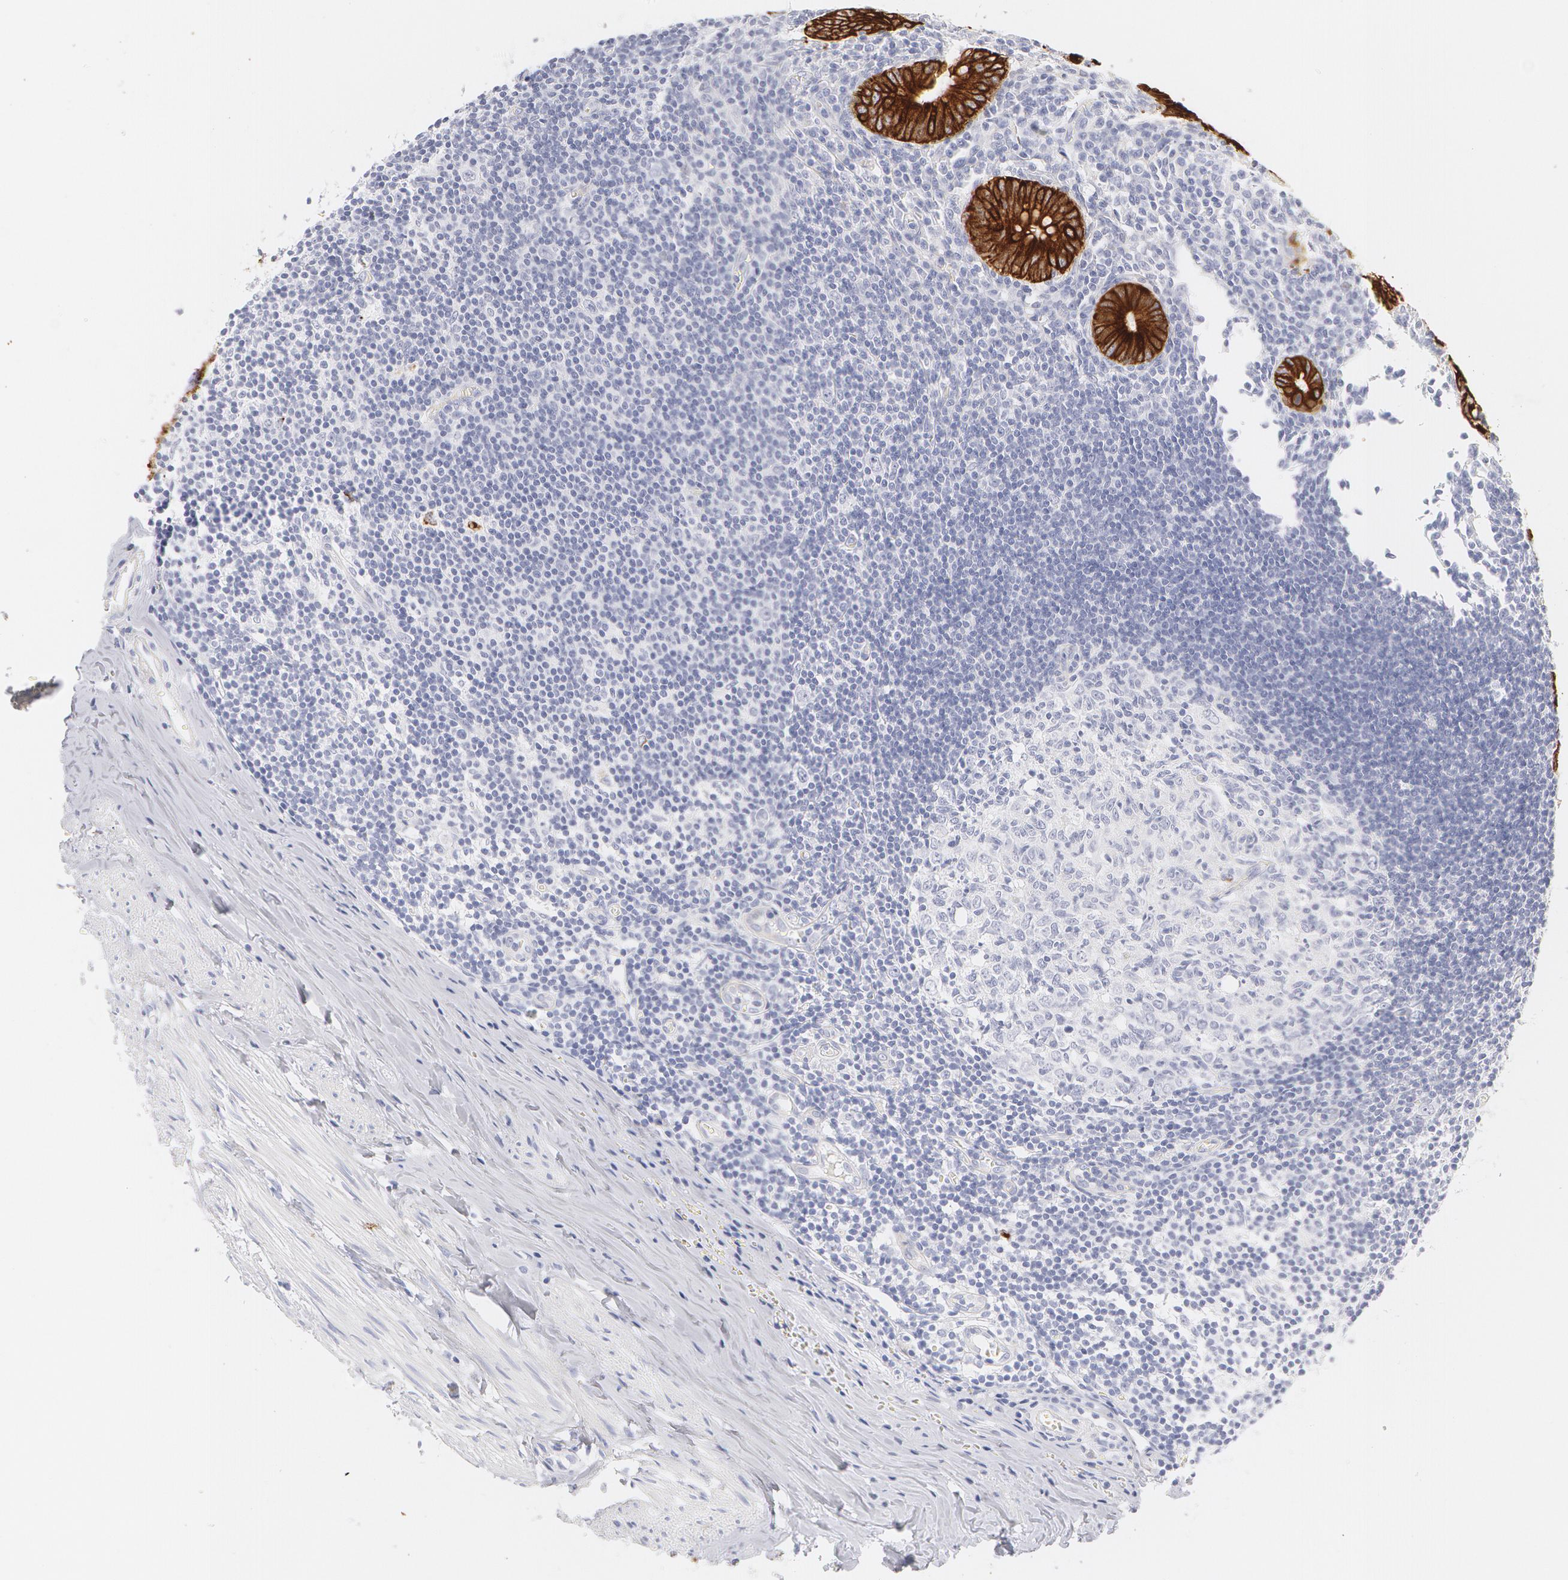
{"staining": {"intensity": "strong", "quantity": ">75%", "location": "cytoplasmic/membranous"}, "tissue": "appendix", "cell_type": "Glandular cells", "image_type": "normal", "snomed": [{"axis": "morphology", "description": "Normal tissue, NOS"}, {"axis": "topography", "description": "Appendix"}], "caption": "Protein staining displays strong cytoplasmic/membranous positivity in about >75% of glandular cells in normal appendix.", "gene": "KRT8", "patient": {"sex": "female", "age": 19}}